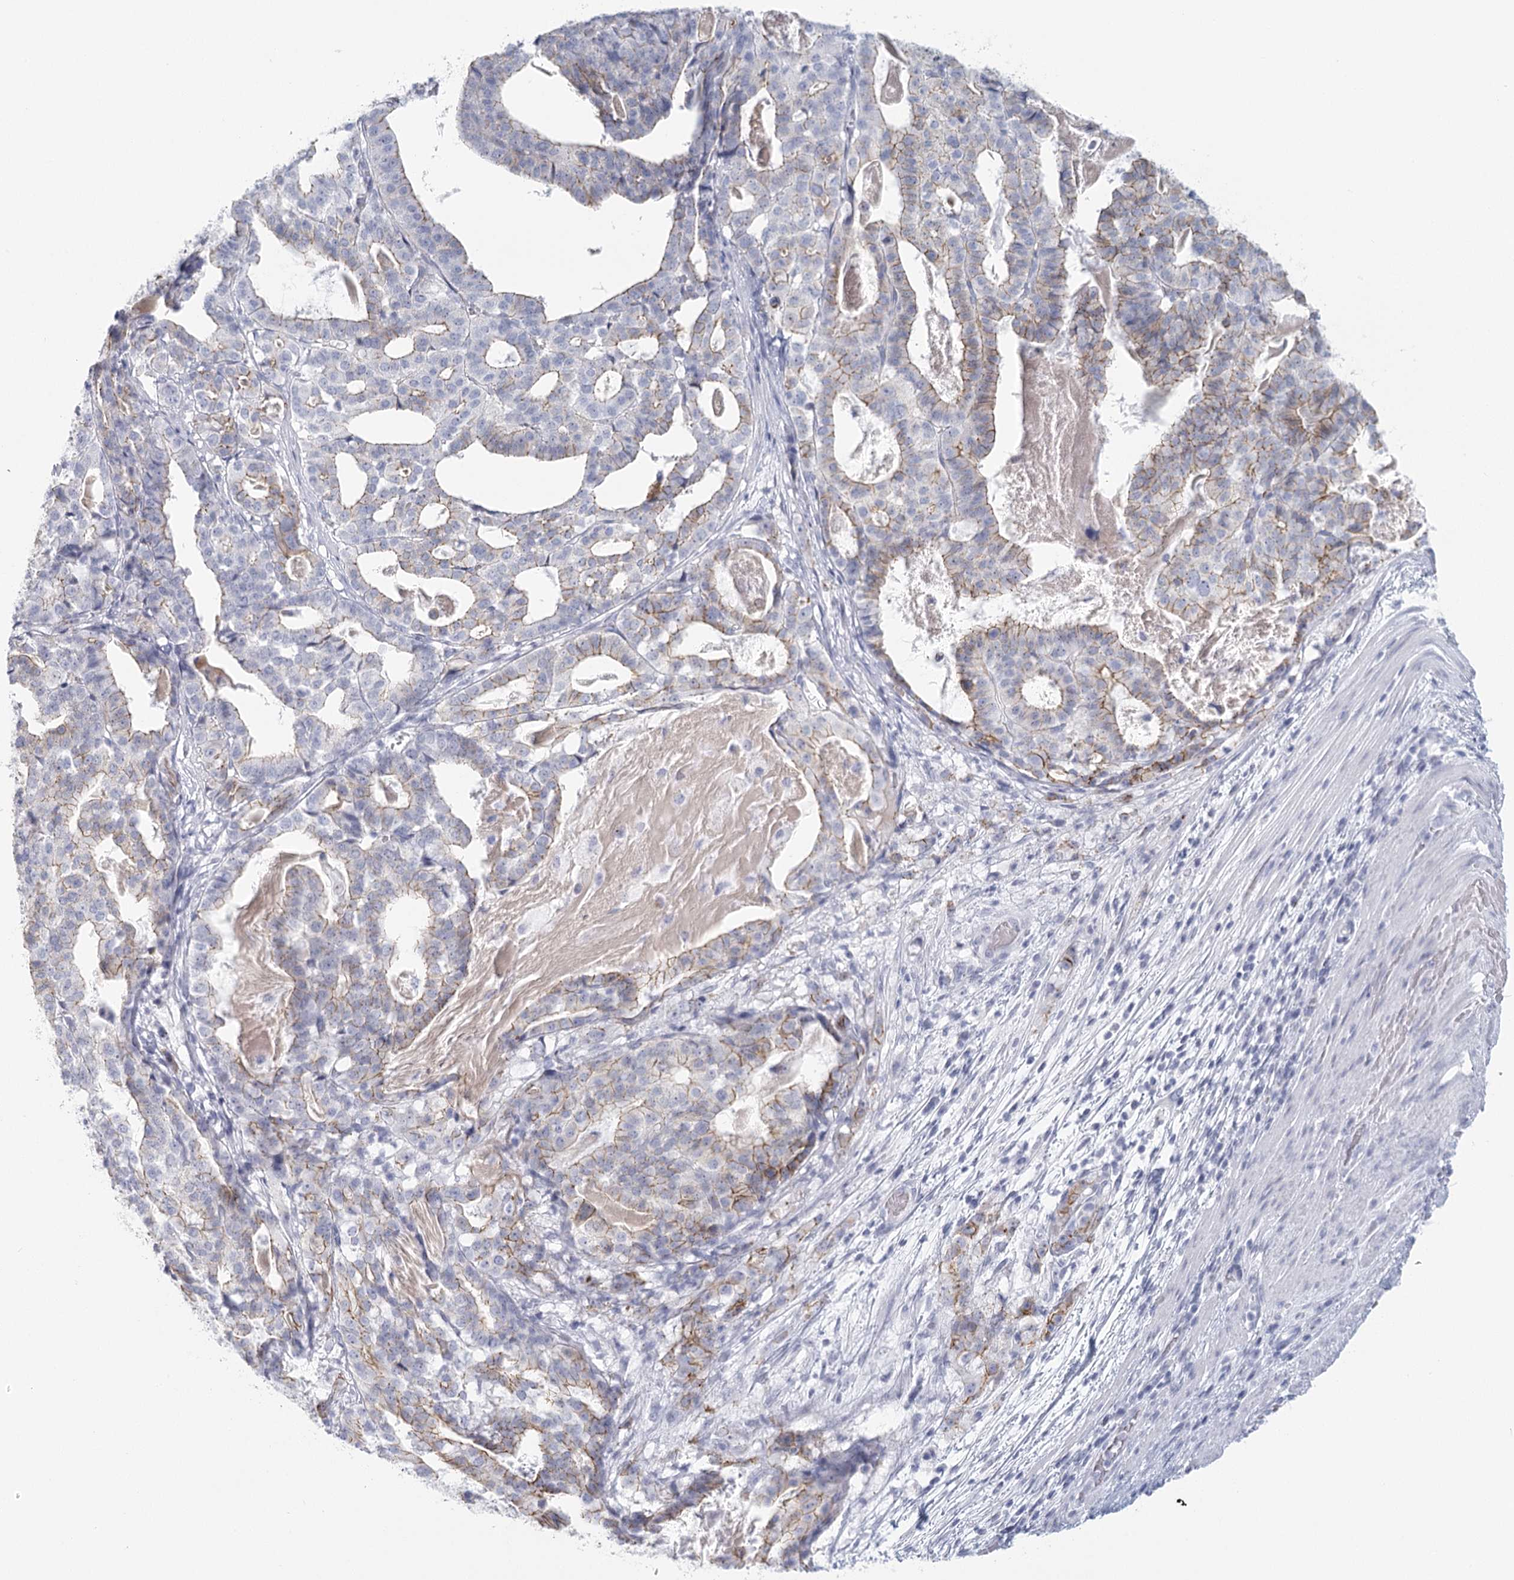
{"staining": {"intensity": "weak", "quantity": "<25%", "location": "cytoplasmic/membranous"}, "tissue": "stomach cancer", "cell_type": "Tumor cells", "image_type": "cancer", "snomed": [{"axis": "morphology", "description": "Adenocarcinoma, NOS"}, {"axis": "topography", "description": "Stomach"}], "caption": "This is an immunohistochemistry image of human stomach adenocarcinoma. There is no staining in tumor cells.", "gene": "WNT8B", "patient": {"sex": "male", "age": 48}}